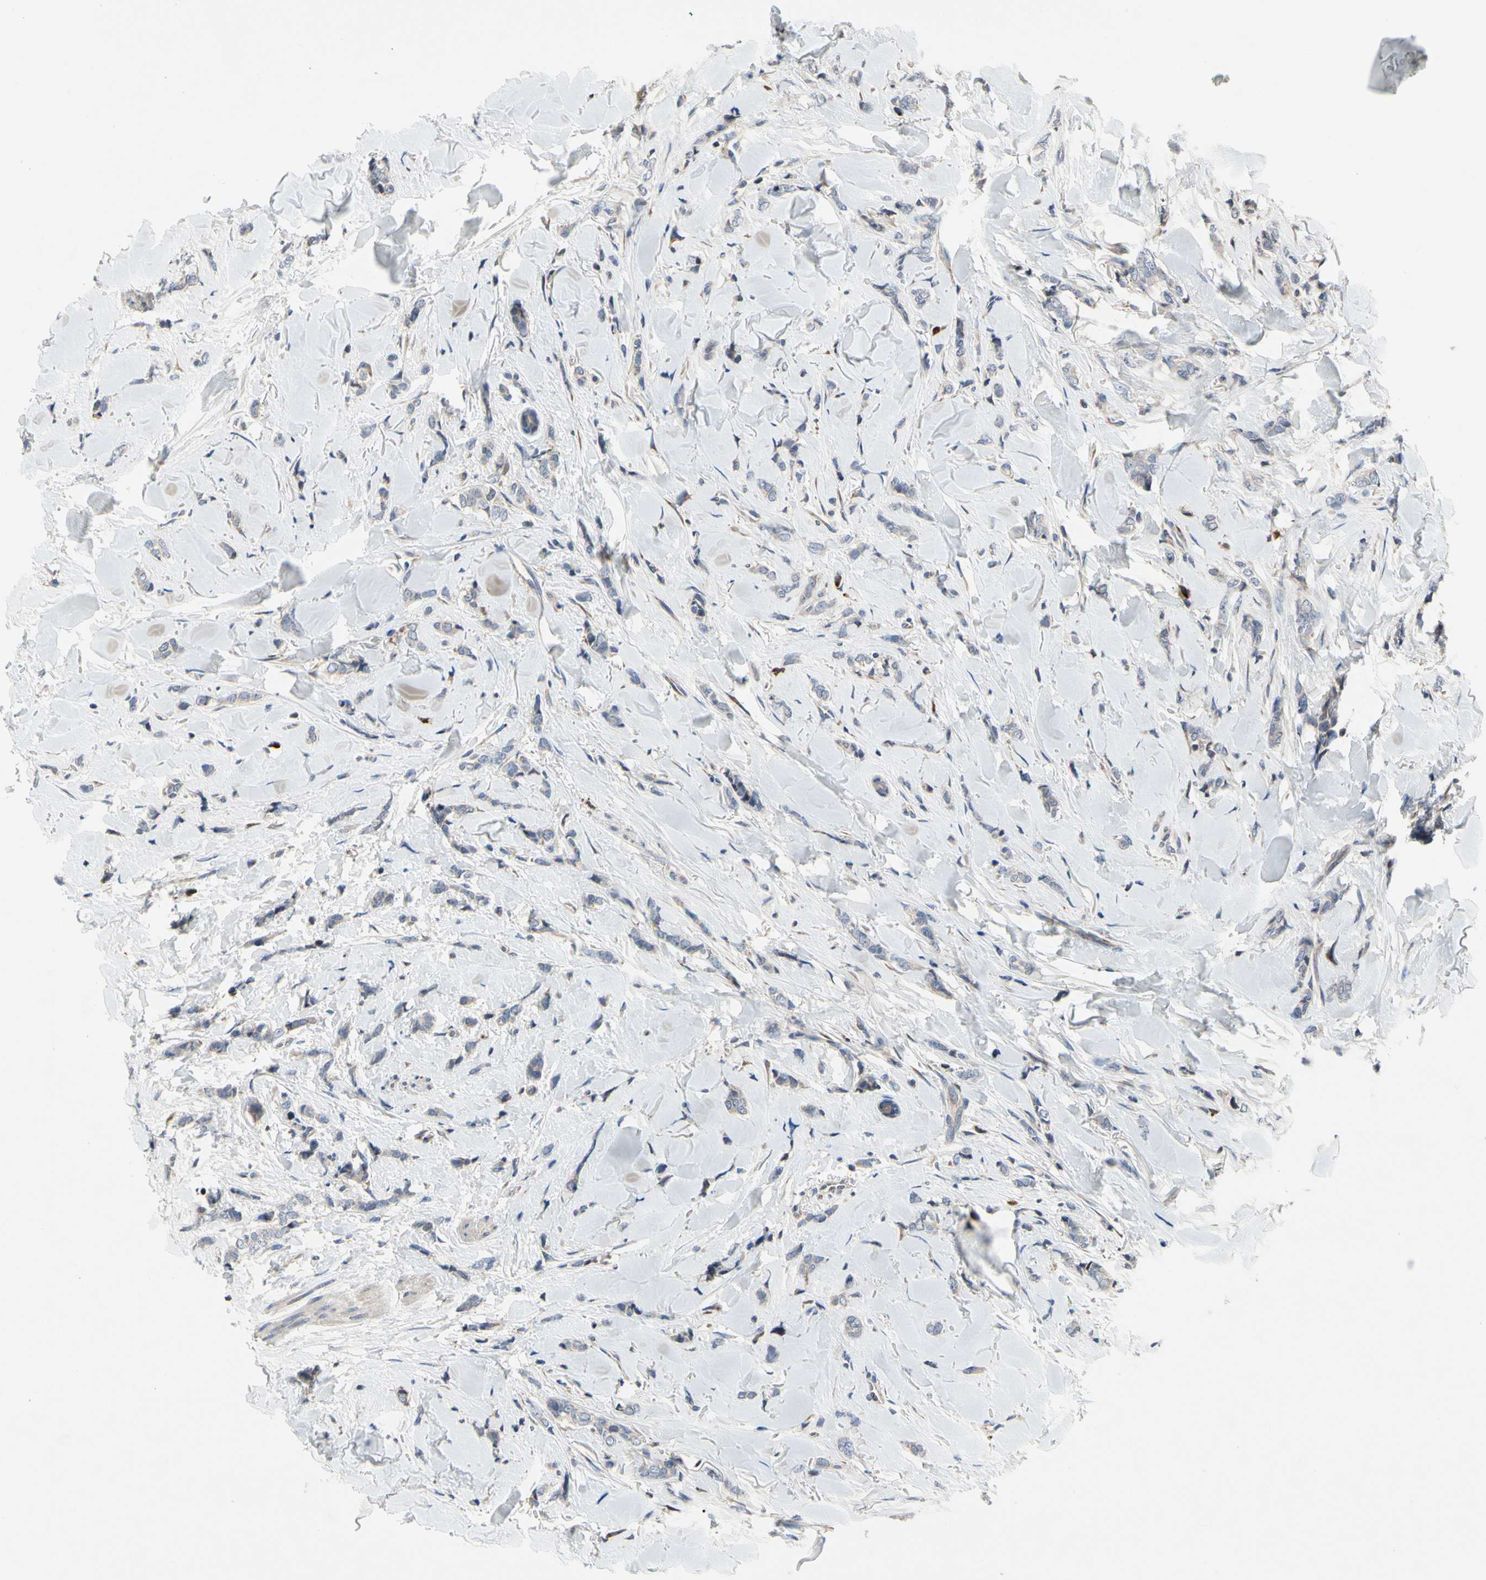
{"staining": {"intensity": "weak", "quantity": "25%-75%", "location": "cytoplasmic/membranous"}, "tissue": "breast cancer", "cell_type": "Tumor cells", "image_type": "cancer", "snomed": [{"axis": "morphology", "description": "Lobular carcinoma"}, {"axis": "topography", "description": "Skin"}, {"axis": "topography", "description": "Breast"}], "caption": "Immunohistochemical staining of human breast lobular carcinoma displays low levels of weak cytoplasmic/membranous expression in approximately 25%-75% of tumor cells.", "gene": "MMEL1", "patient": {"sex": "female", "age": 46}}